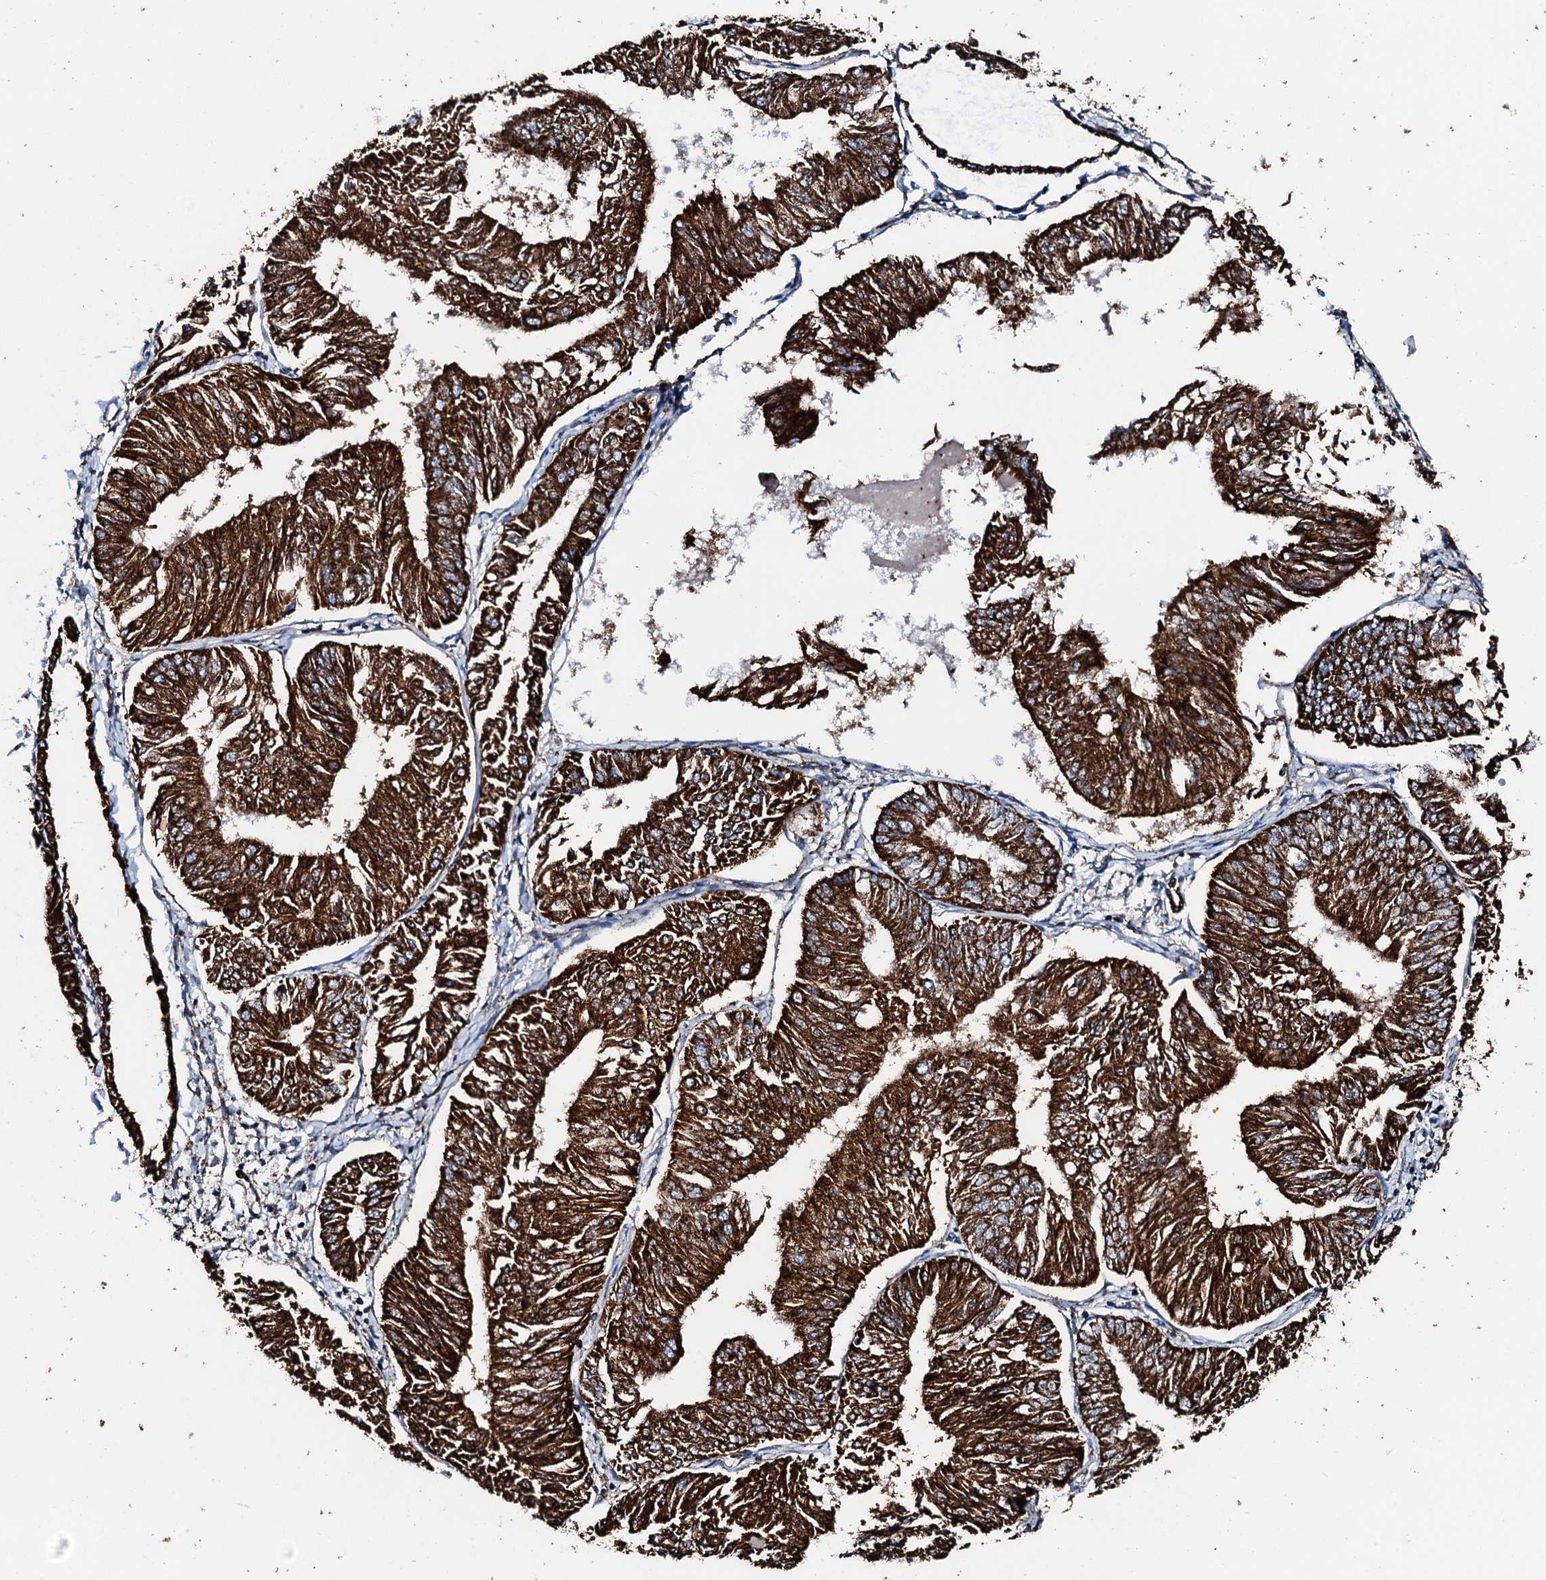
{"staining": {"intensity": "strong", "quantity": ">75%", "location": "cytoplasmic/membranous"}, "tissue": "endometrial cancer", "cell_type": "Tumor cells", "image_type": "cancer", "snomed": [{"axis": "morphology", "description": "Adenocarcinoma, NOS"}, {"axis": "topography", "description": "Endometrium"}], "caption": "Immunohistochemistry of endometrial cancer reveals high levels of strong cytoplasmic/membranous positivity in approximately >75% of tumor cells.", "gene": "HADH", "patient": {"sex": "female", "age": 58}}